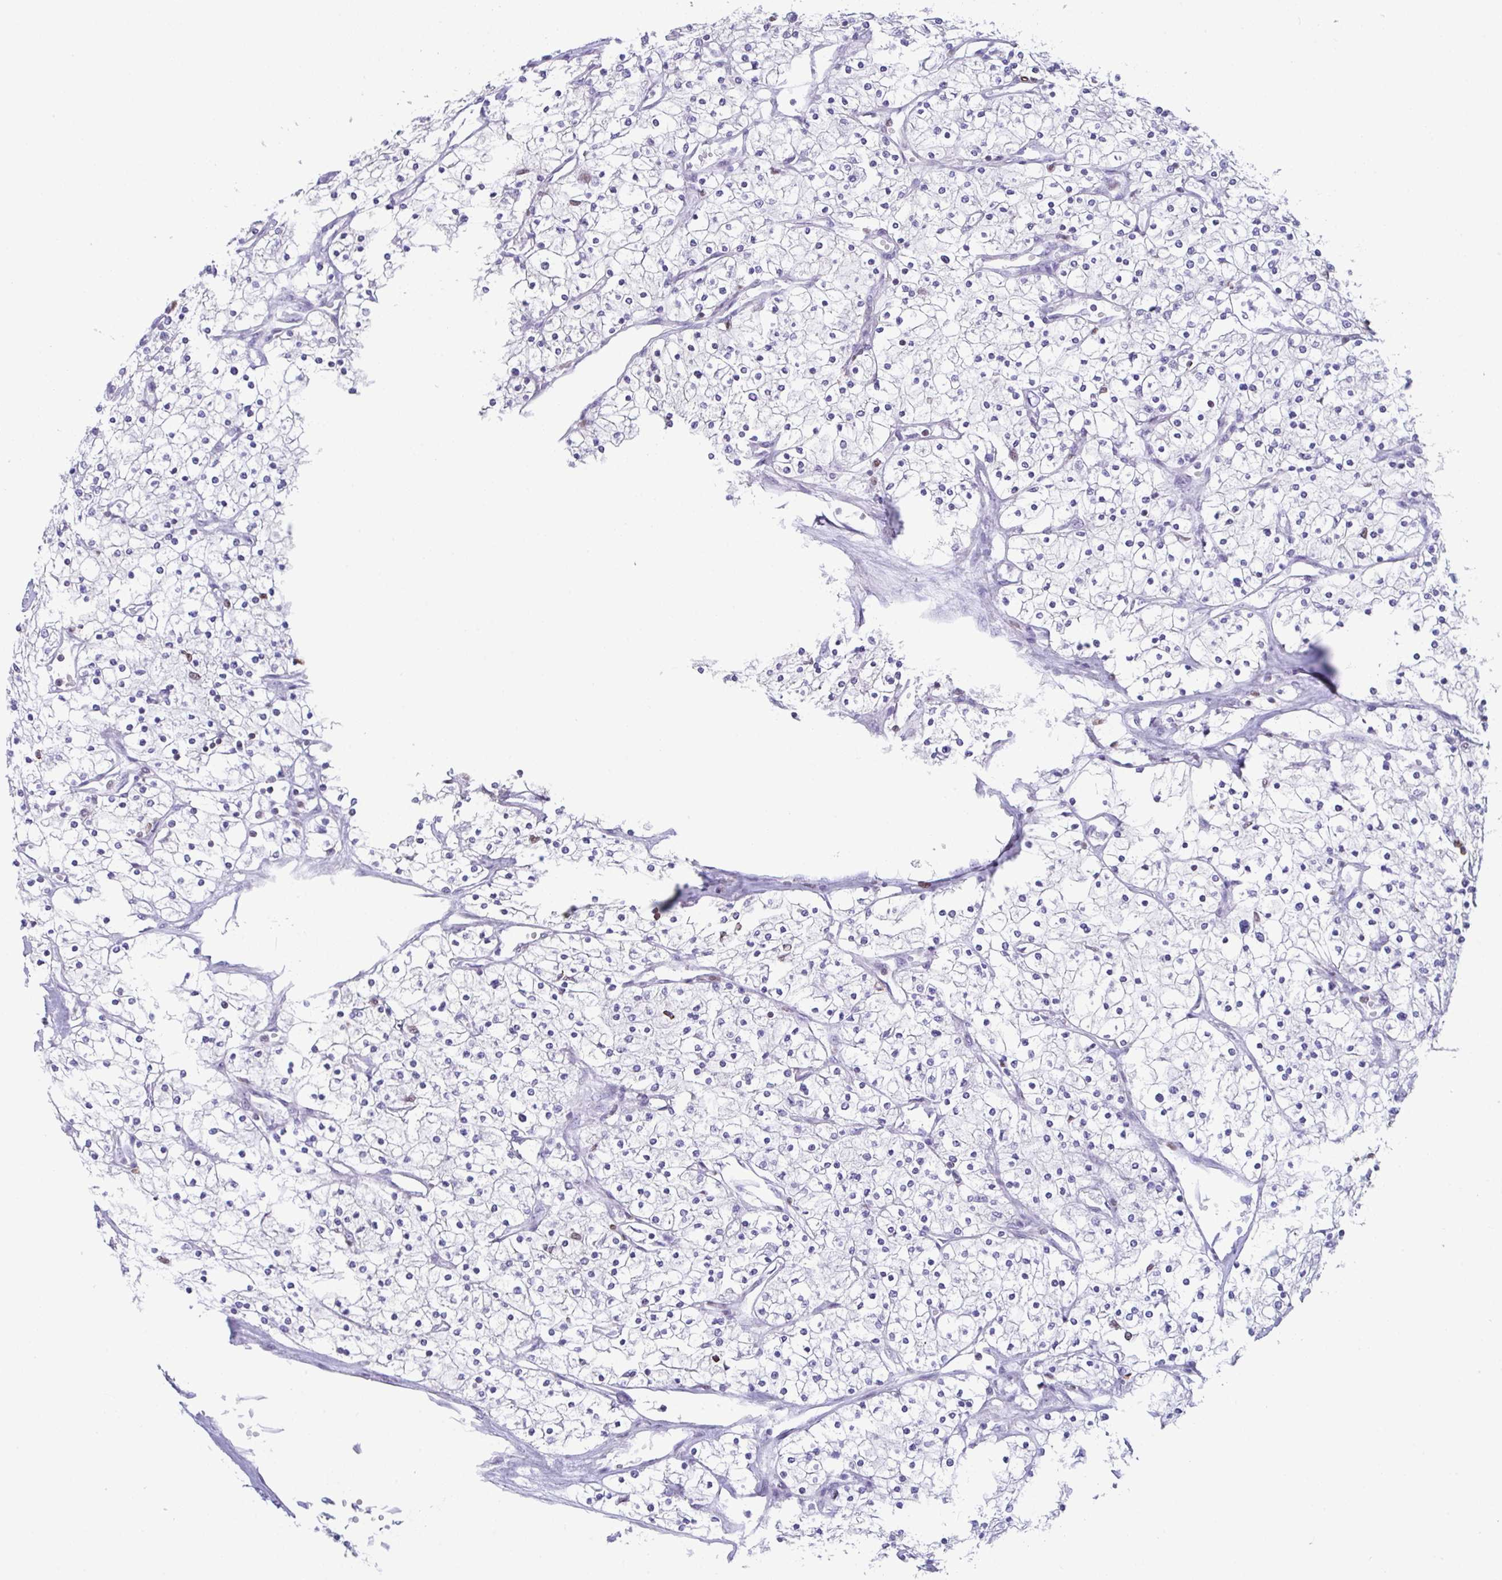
{"staining": {"intensity": "negative", "quantity": "none", "location": "none"}, "tissue": "renal cancer", "cell_type": "Tumor cells", "image_type": "cancer", "snomed": [{"axis": "morphology", "description": "Adenocarcinoma, NOS"}, {"axis": "topography", "description": "Kidney"}], "caption": "Immunohistochemistry (IHC) micrograph of adenocarcinoma (renal) stained for a protein (brown), which reveals no staining in tumor cells.", "gene": "BTBD10", "patient": {"sex": "male", "age": 80}}